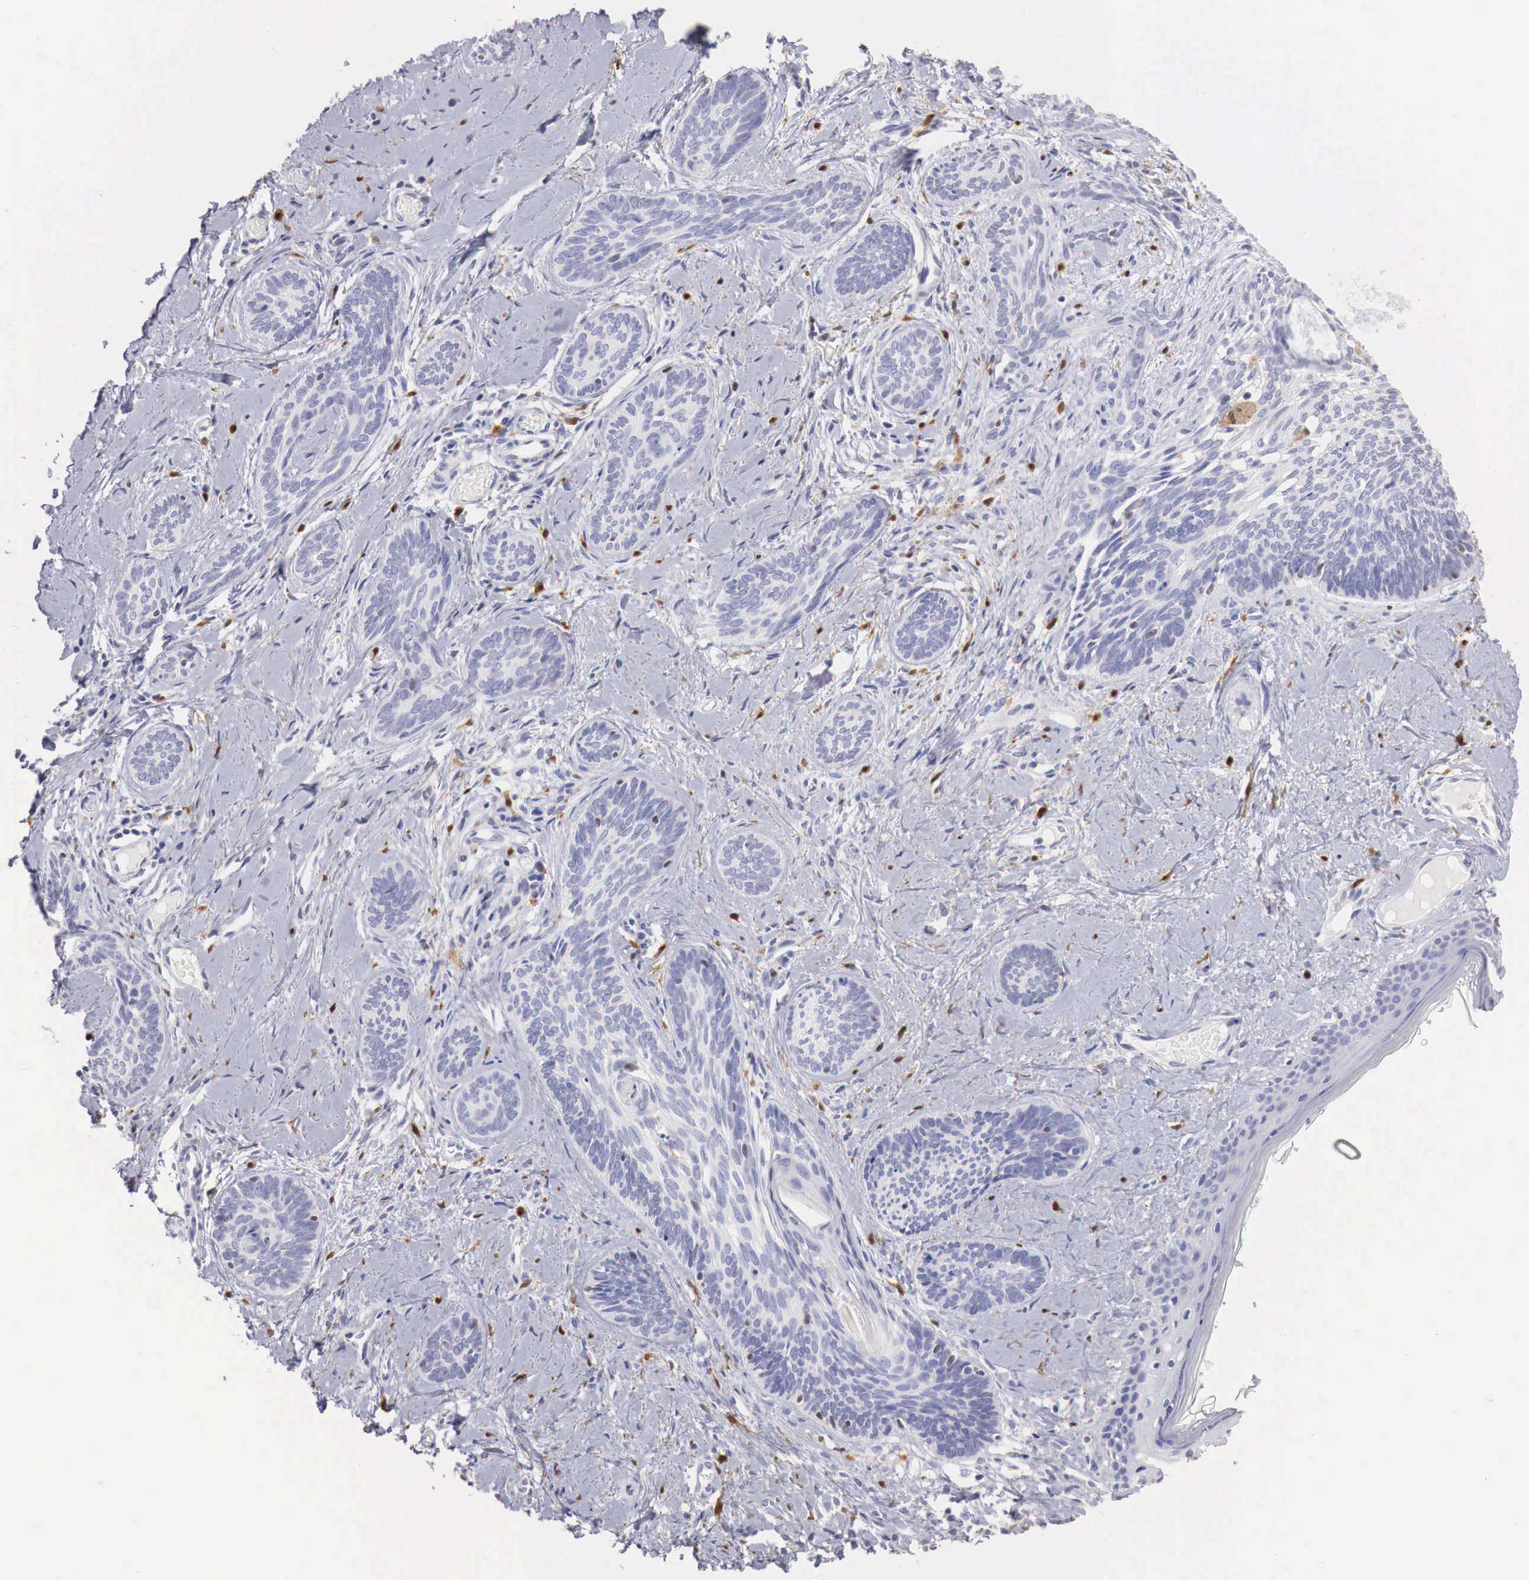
{"staining": {"intensity": "negative", "quantity": "none", "location": "none"}, "tissue": "skin cancer", "cell_type": "Tumor cells", "image_type": "cancer", "snomed": [{"axis": "morphology", "description": "Basal cell carcinoma"}, {"axis": "topography", "description": "Skin"}], "caption": "DAB (3,3'-diaminobenzidine) immunohistochemical staining of skin cancer reveals no significant positivity in tumor cells. (DAB (3,3'-diaminobenzidine) immunohistochemistry with hematoxylin counter stain).", "gene": "RENBP", "patient": {"sex": "female", "age": 81}}